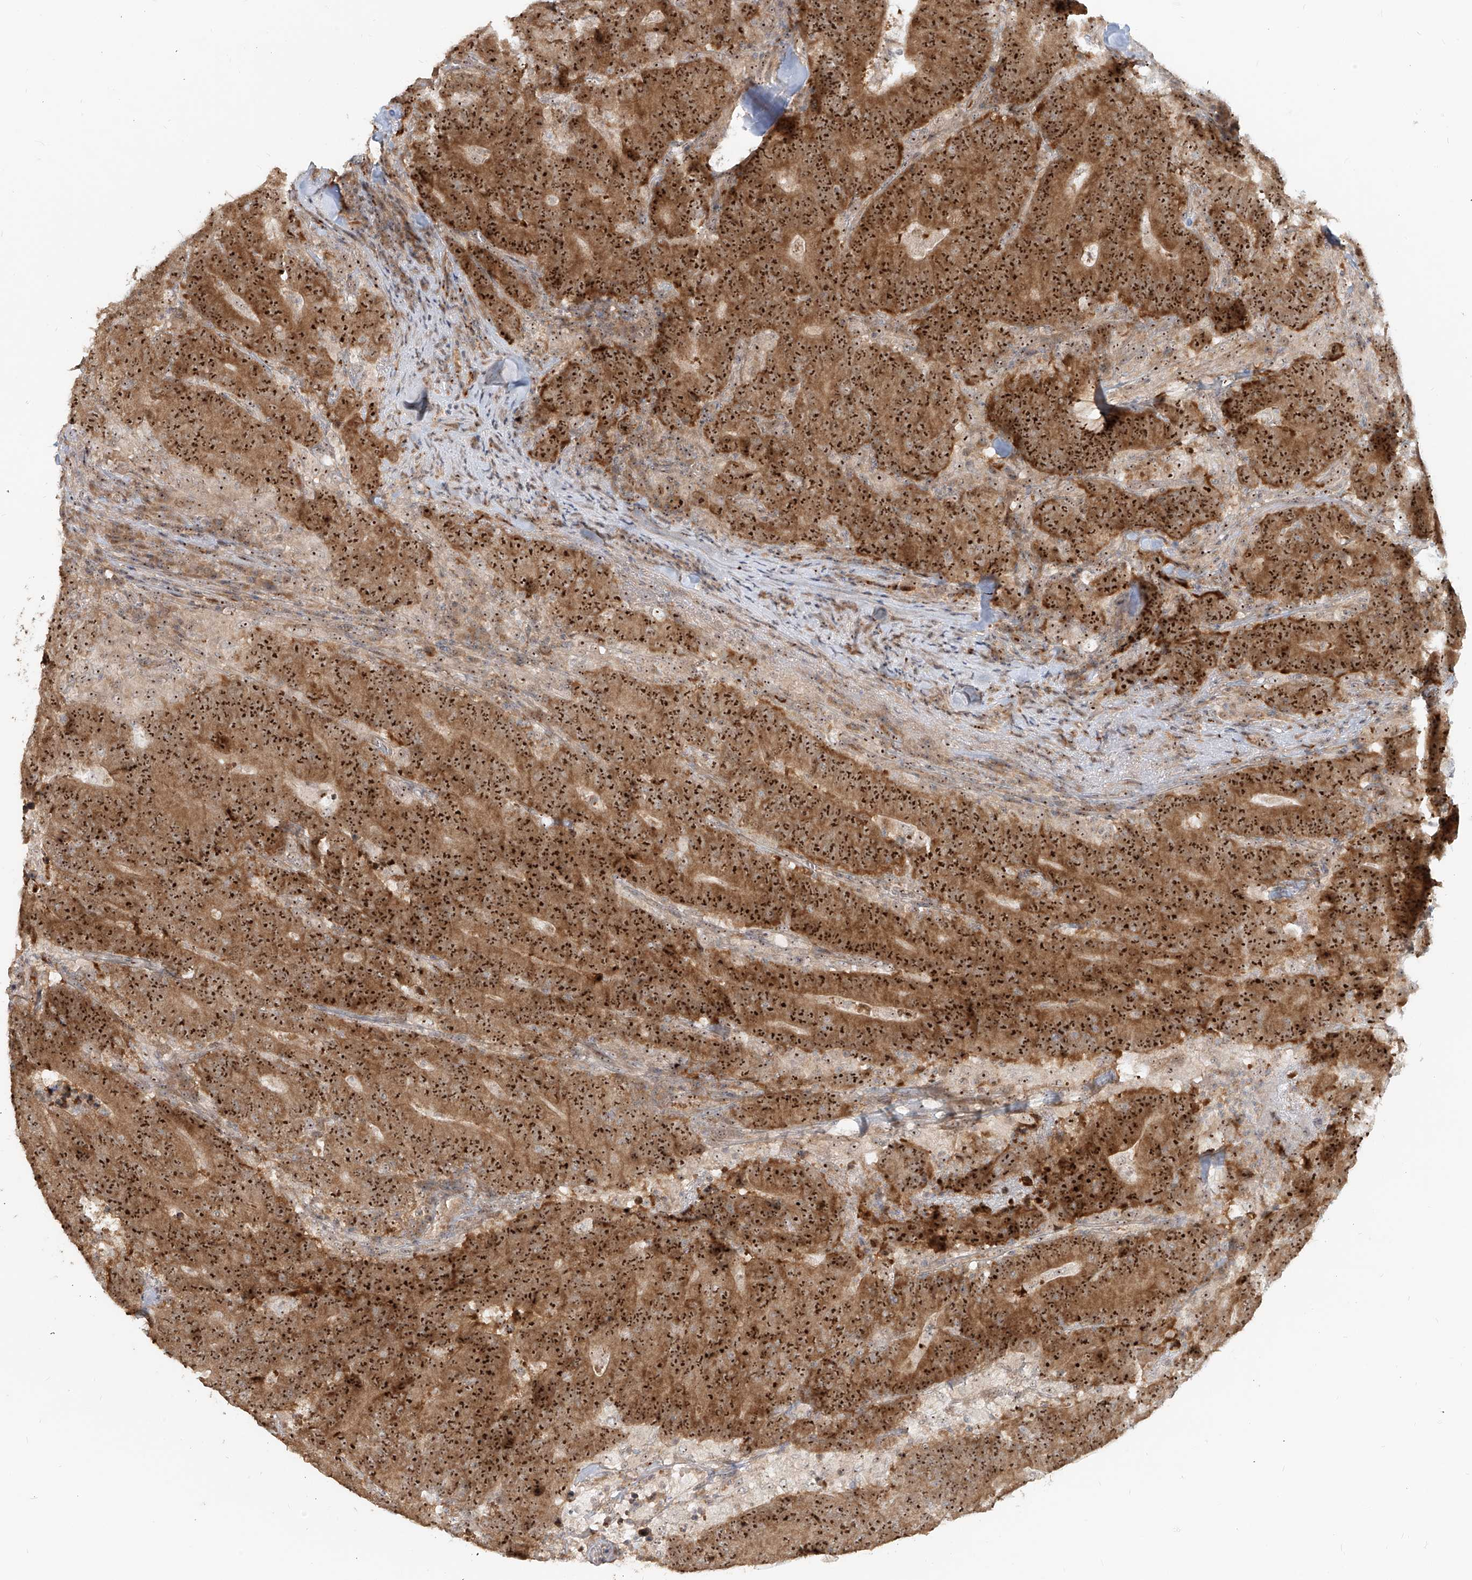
{"staining": {"intensity": "strong", "quantity": ">75%", "location": "cytoplasmic/membranous,nuclear"}, "tissue": "colorectal cancer", "cell_type": "Tumor cells", "image_type": "cancer", "snomed": [{"axis": "morphology", "description": "Normal tissue, NOS"}, {"axis": "morphology", "description": "Adenocarcinoma, NOS"}, {"axis": "topography", "description": "Colon"}], "caption": "DAB (3,3'-diaminobenzidine) immunohistochemical staining of human adenocarcinoma (colorectal) reveals strong cytoplasmic/membranous and nuclear protein staining in about >75% of tumor cells. (Stains: DAB (3,3'-diaminobenzidine) in brown, nuclei in blue, Microscopy: brightfield microscopy at high magnification).", "gene": "BYSL", "patient": {"sex": "female", "age": 75}}